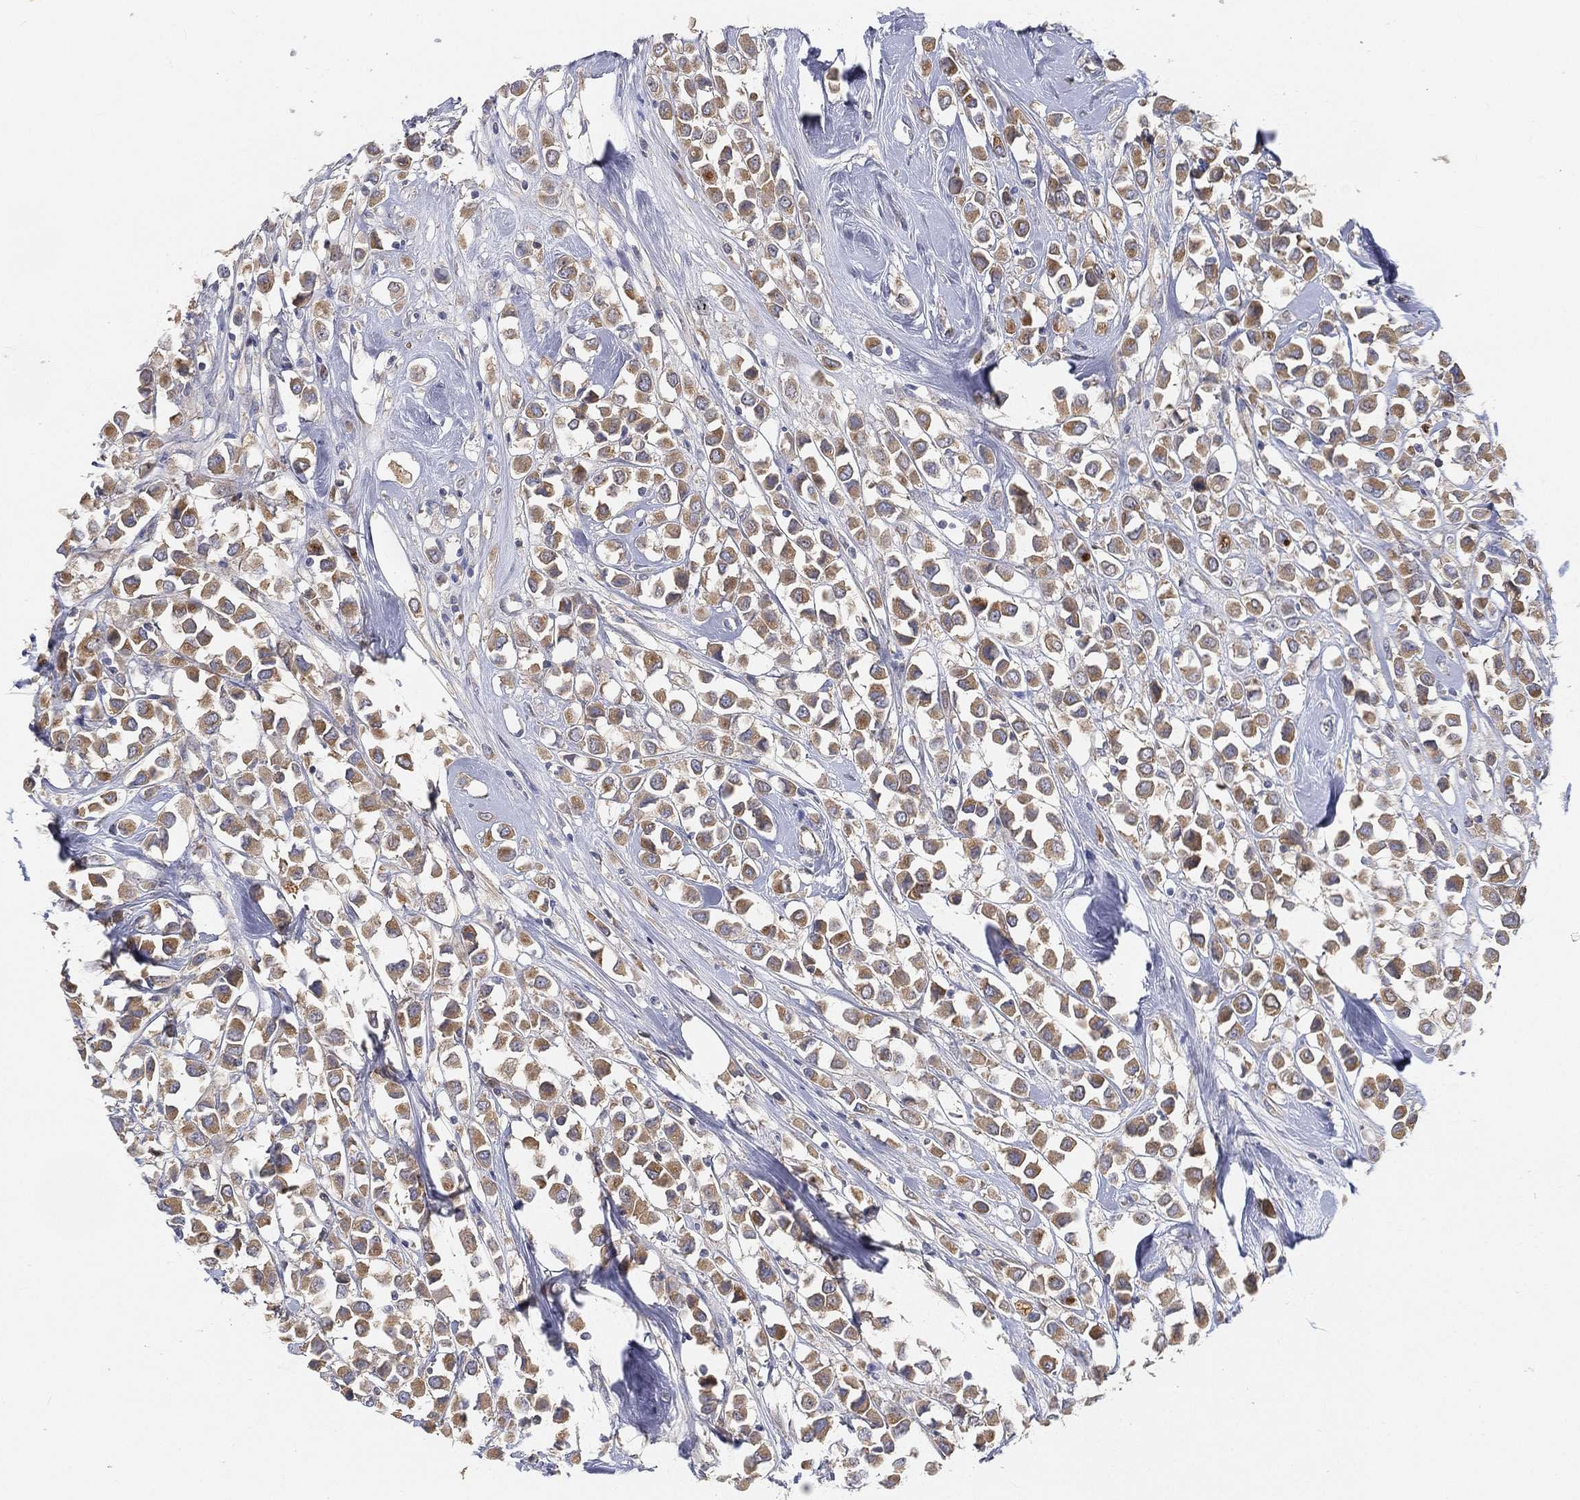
{"staining": {"intensity": "moderate", "quantity": ">75%", "location": "cytoplasmic/membranous"}, "tissue": "breast cancer", "cell_type": "Tumor cells", "image_type": "cancer", "snomed": [{"axis": "morphology", "description": "Duct carcinoma"}, {"axis": "topography", "description": "Breast"}], "caption": "A high-resolution micrograph shows immunohistochemistry (IHC) staining of breast cancer, which exhibits moderate cytoplasmic/membranous expression in about >75% of tumor cells. Nuclei are stained in blue.", "gene": "TMEM25", "patient": {"sex": "female", "age": 61}}